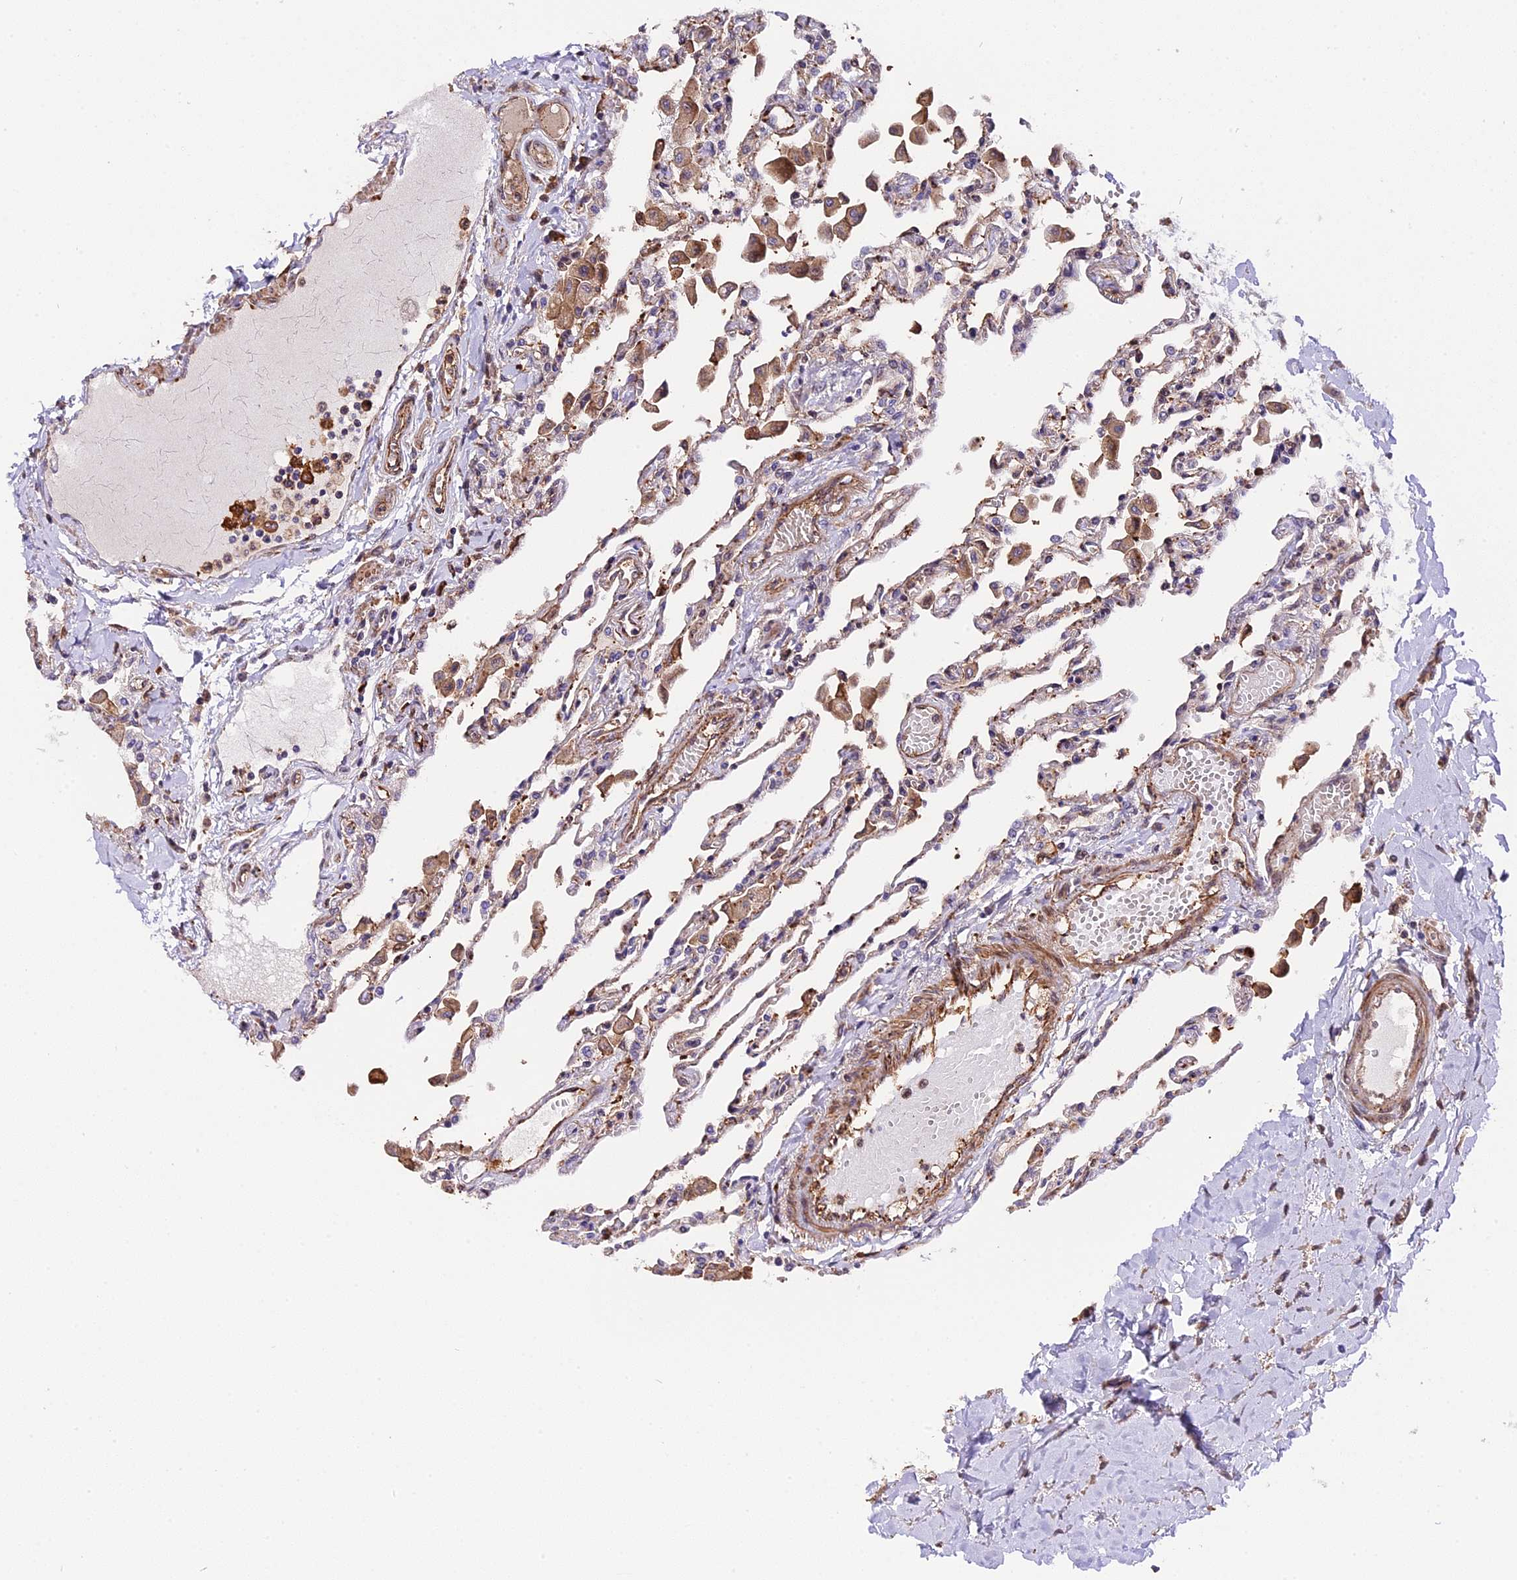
{"staining": {"intensity": "weak", "quantity": "25%-75%", "location": "cytoplasmic/membranous"}, "tissue": "lung", "cell_type": "Alveolar cells", "image_type": "normal", "snomed": [{"axis": "morphology", "description": "Normal tissue, NOS"}, {"axis": "topography", "description": "Bronchus"}, {"axis": "topography", "description": "Lung"}], "caption": "Protein expression by immunohistochemistry demonstrates weak cytoplasmic/membranous staining in approximately 25%-75% of alveolar cells in unremarkable lung.", "gene": "HERPUD1", "patient": {"sex": "female", "age": 49}}